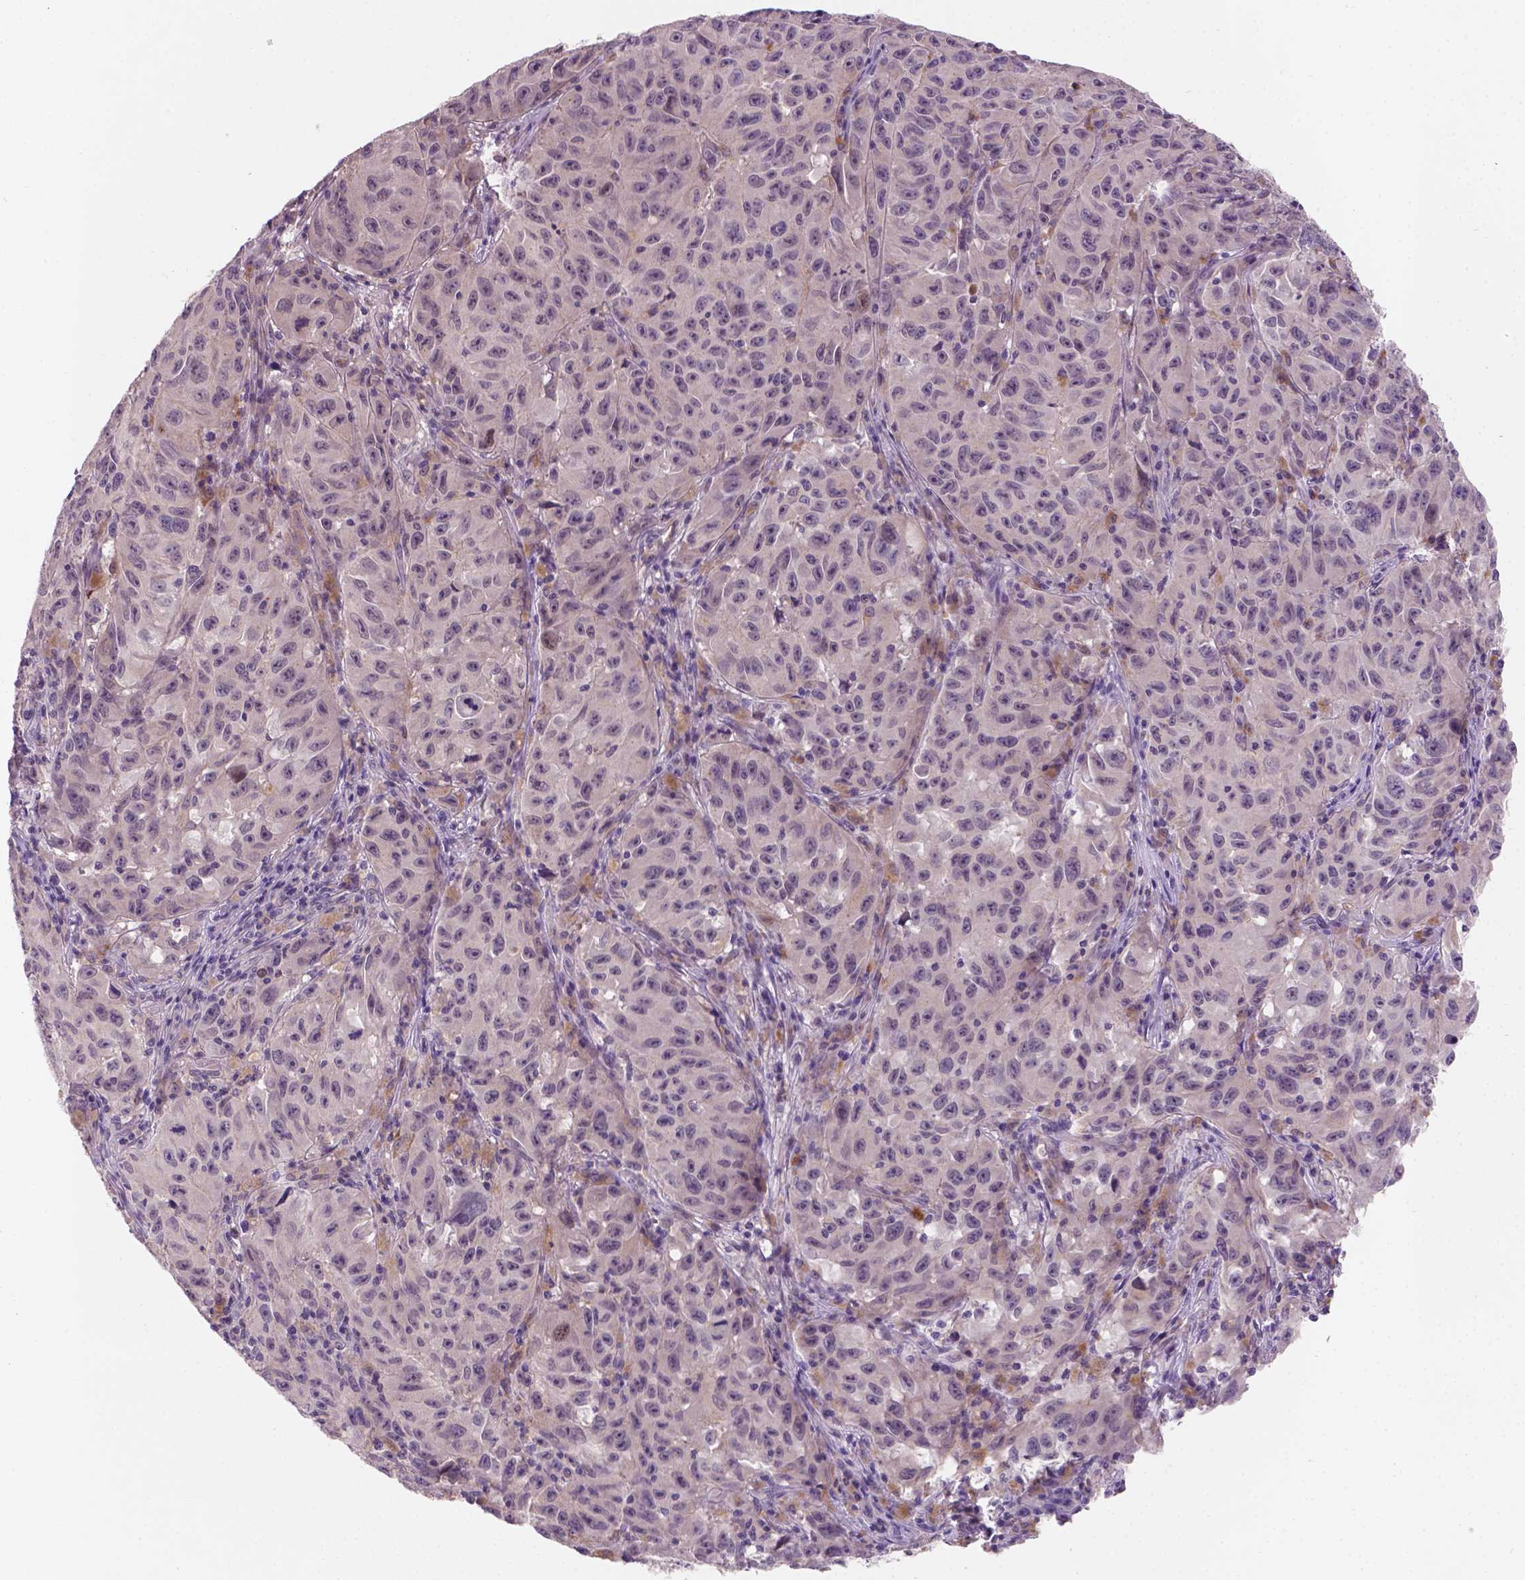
{"staining": {"intensity": "negative", "quantity": "none", "location": "none"}, "tissue": "melanoma", "cell_type": "Tumor cells", "image_type": "cancer", "snomed": [{"axis": "morphology", "description": "Malignant melanoma, NOS"}, {"axis": "topography", "description": "Vulva, labia, clitoris and Bartholin´s gland, NO"}], "caption": "Melanoma was stained to show a protein in brown. There is no significant staining in tumor cells.", "gene": "GXYLT2", "patient": {"sex": "female", "age": 75}}